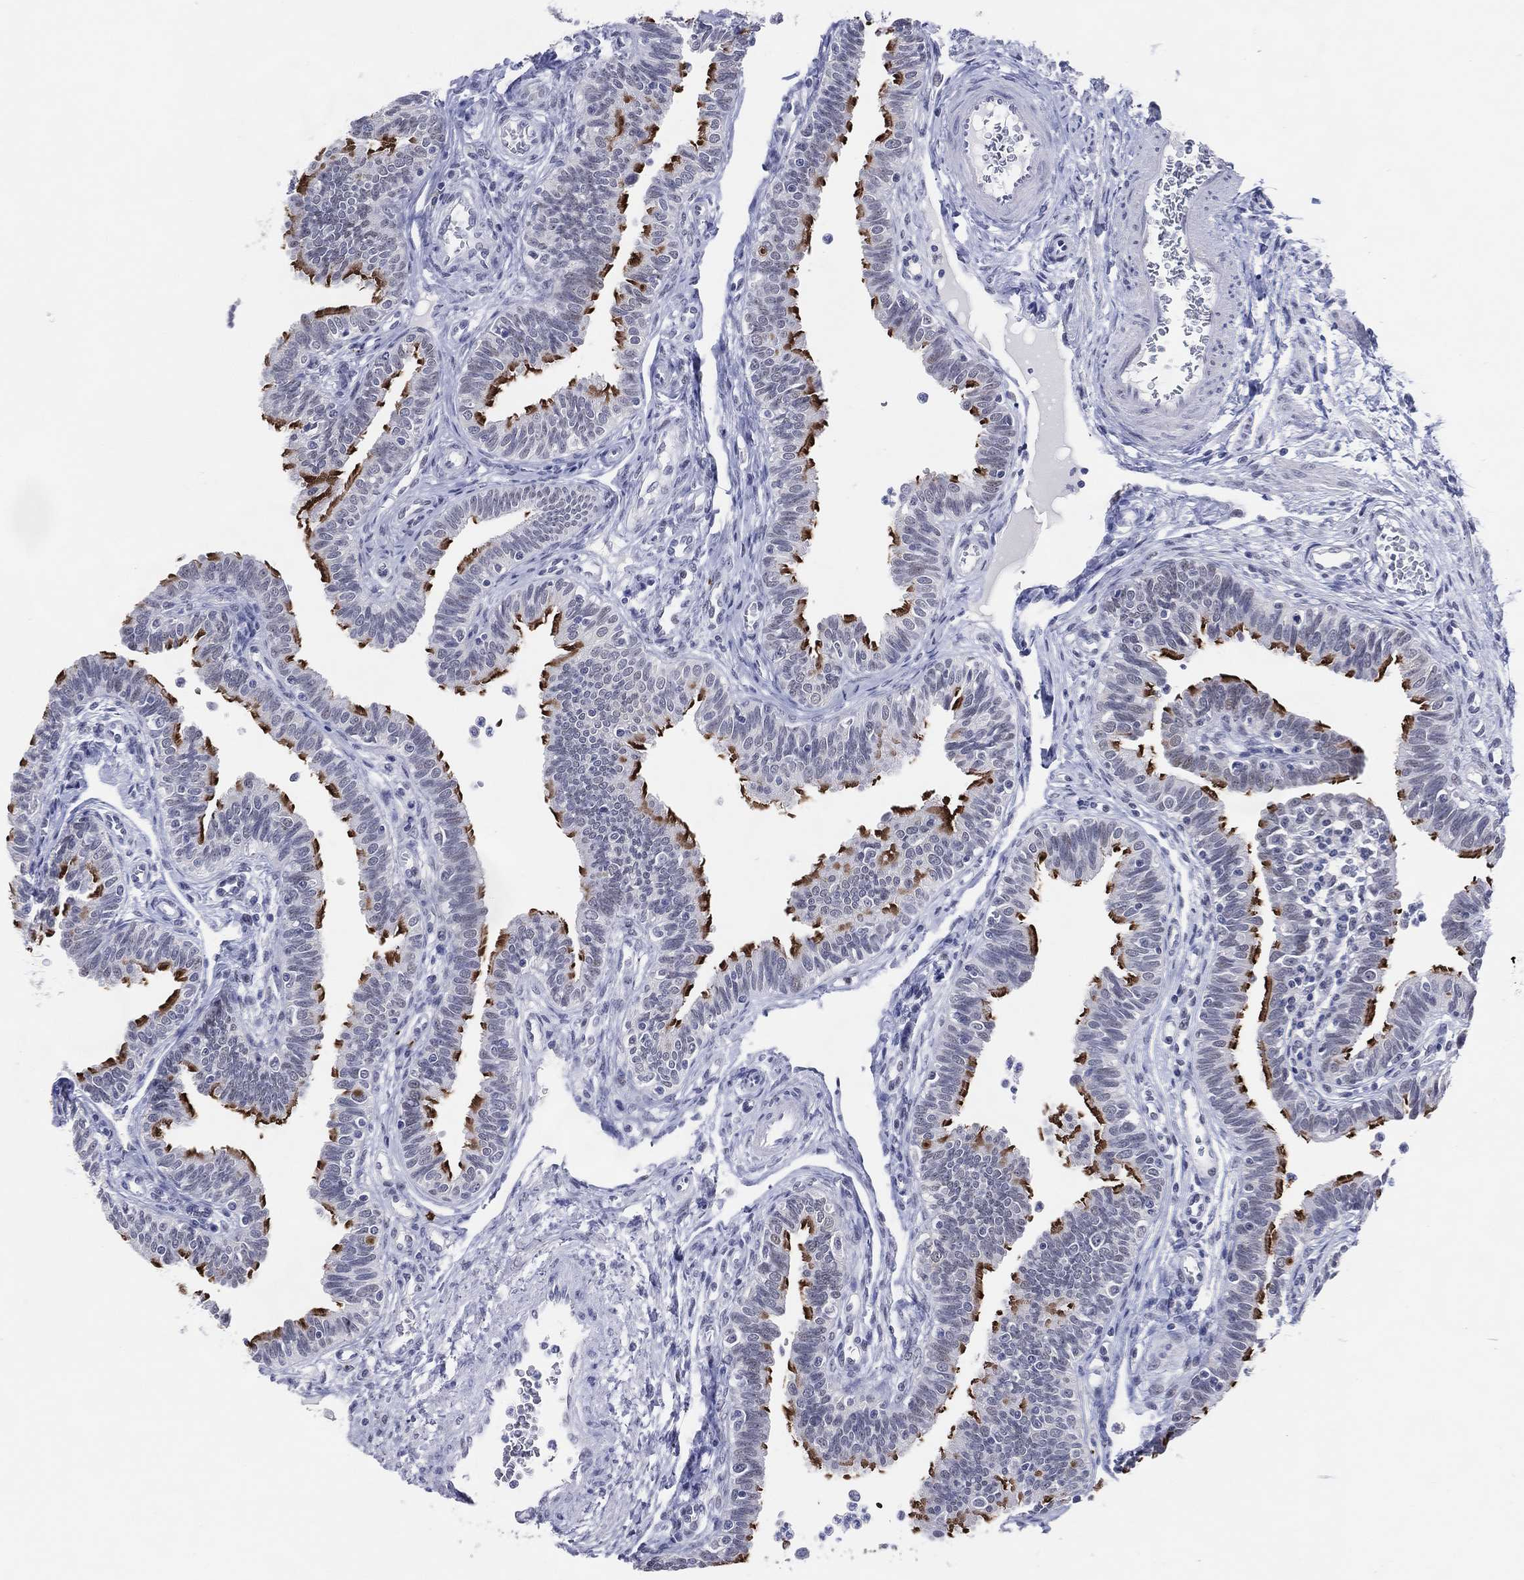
{"staining": {"intensity": "strong", "quantity": "25%-75%", "location": "cytoplasmic/membranous"}, "tissue": "fallopian tube", "cell_type": "Glandular cells", "image_type": "normal", "snomed": [{"axis": "morphology", "description": "Normal tissue, NOS"}, {"axis": "topography", "description": "Fallopian tube"}], "caption": "Immunohistochemistry micrograph of normal fallopian tube: human fallopian tube stained using IHC exhibits high levels of strong protein expression localized specifically in the cytoplasmic/membranous of glandular cells, appearing as a cytoplasmic/membranous brown color.", "gene": "CFAP58", "patient": {"sex": "female", "age": 36}}